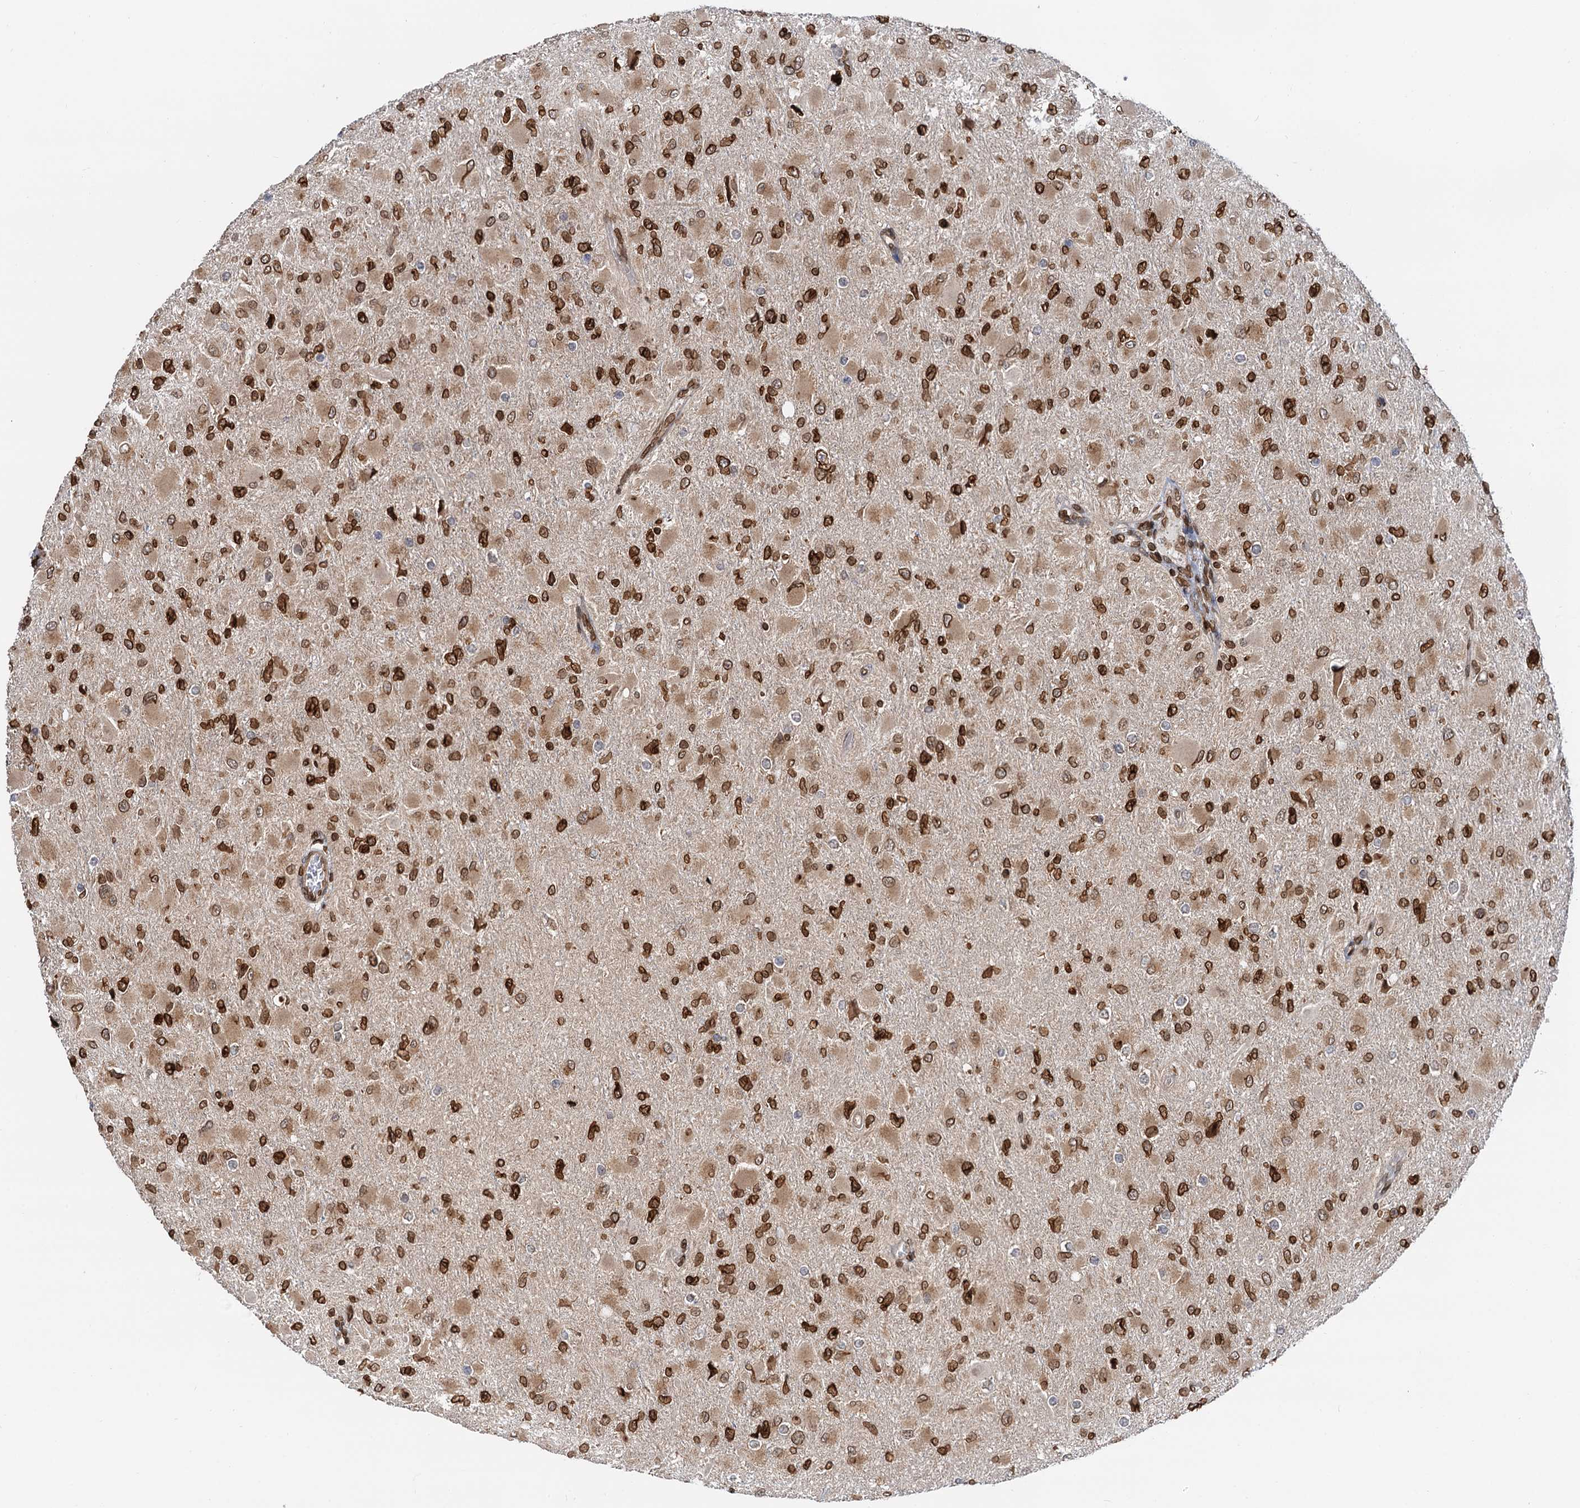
{"staining": {"intensity": "strong", "quantity": ">75%", "location": "nuclear"}, "tissue": "glioma", "cell_type": "Tumor cells", "image_type": "cancer", "snomed": [{"axis": "morphology", "description": "Glioma, malignant, High grade"}, {"axis": "topography", "description": "Cerebral cortex"}], "caption": "Brown immunohistochemical staining in high-grade glioma (malignant) exhibits strong nuclear expression in approximately >75% of tumor cells. The protein is shown in brown color, while the nuclei are stained blue.", "gene": "ZC3H13", "patient": {"sex": "female", "age": 36}}